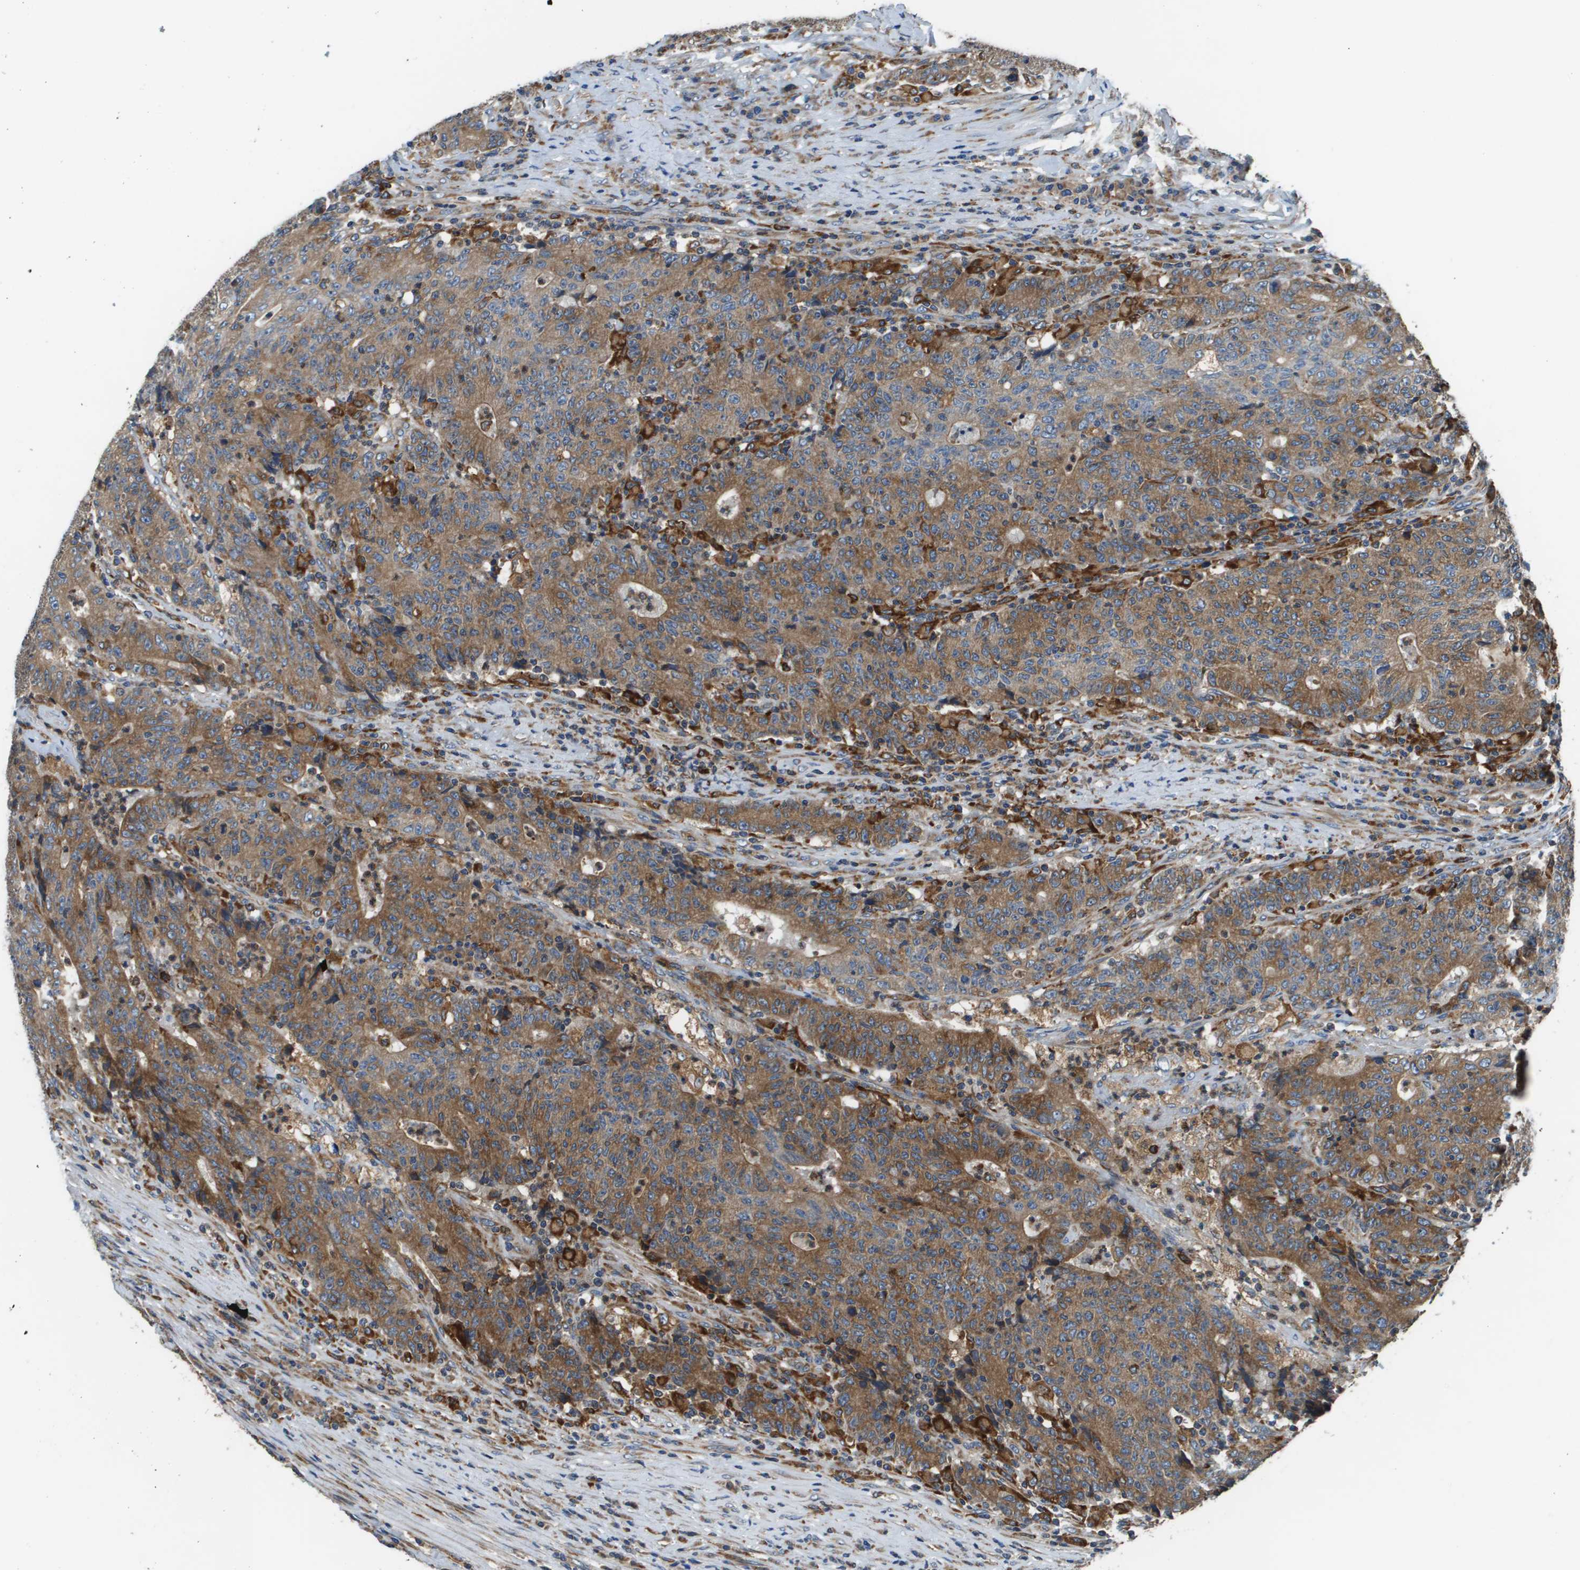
{"staining": {"intensity": "moderate", "quantity": ">75%", "location": "cytoplasmic/membranous"}, "tissue": "colorectal cancer", "cell_type": "Tumor cells", "image_type": "cancer", "snomed": [{"axis": "morphology", "description": "Normal tissue, NOS"}, {"axis": "morphology", "description": "Adenocarcinoma, NOS"}, {"axis": "topography", "description": "Colon"}], "caption": "An IHC image of tumor tissue is shown. Protein staining in brown shows moderate cytoplasmic/membranous positivity in adenocarcinoma (colorectal) within tumor cells. The staining is performed using DAB (3,3'-diaminobenzidine) brown chromogen to label protein expression. The nuclei are counter-stained blue using hematoxylin.", "gene": "CNPY3", "patient": {"sex": "female", "age": 75}}